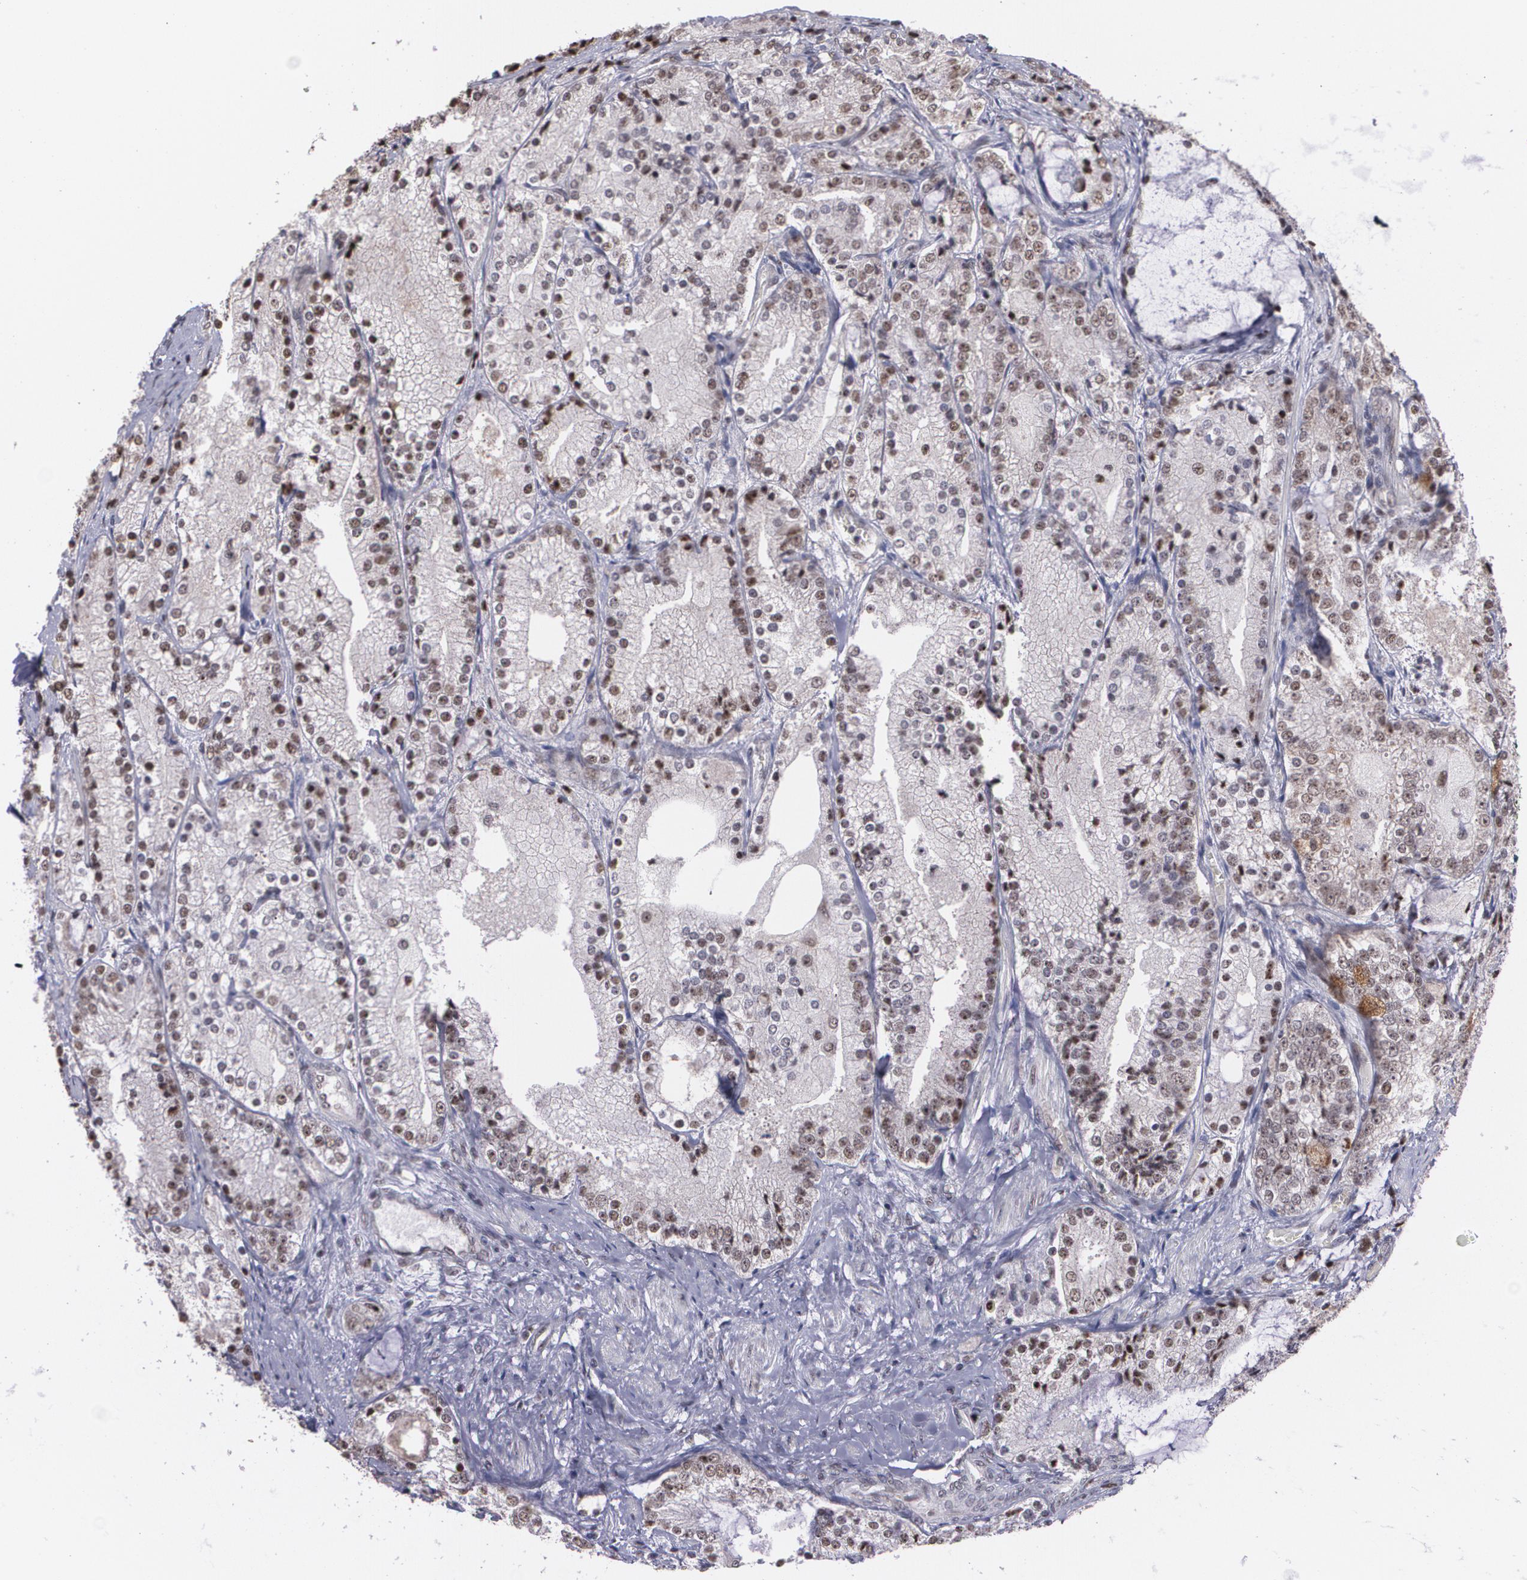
{"staining": {"intensity": "strong", "quantity": ">75%", "location": "cytoplasmic/membranous,nuclear"}, "tissue": "prostate cancer", "cell_type": "Tumor cells", "image_type": "cancer", "snomed": [{"axis": "morphology", "description": "Adenocarcinoma, High grade"}, {"axis": "topography", "description": "Prostate"}], "caption": "A brown stain highlights strong cytoplasmic/membranous and nuclear staining of a protein in prostate cancer tumor cells. The staining was performed using DAB, with brown indicating positive protein expression. Nuclei are stained blue with hematoxylin.", "gene": "C6orf15", "patient": {"sex": "male", "age": 63}}